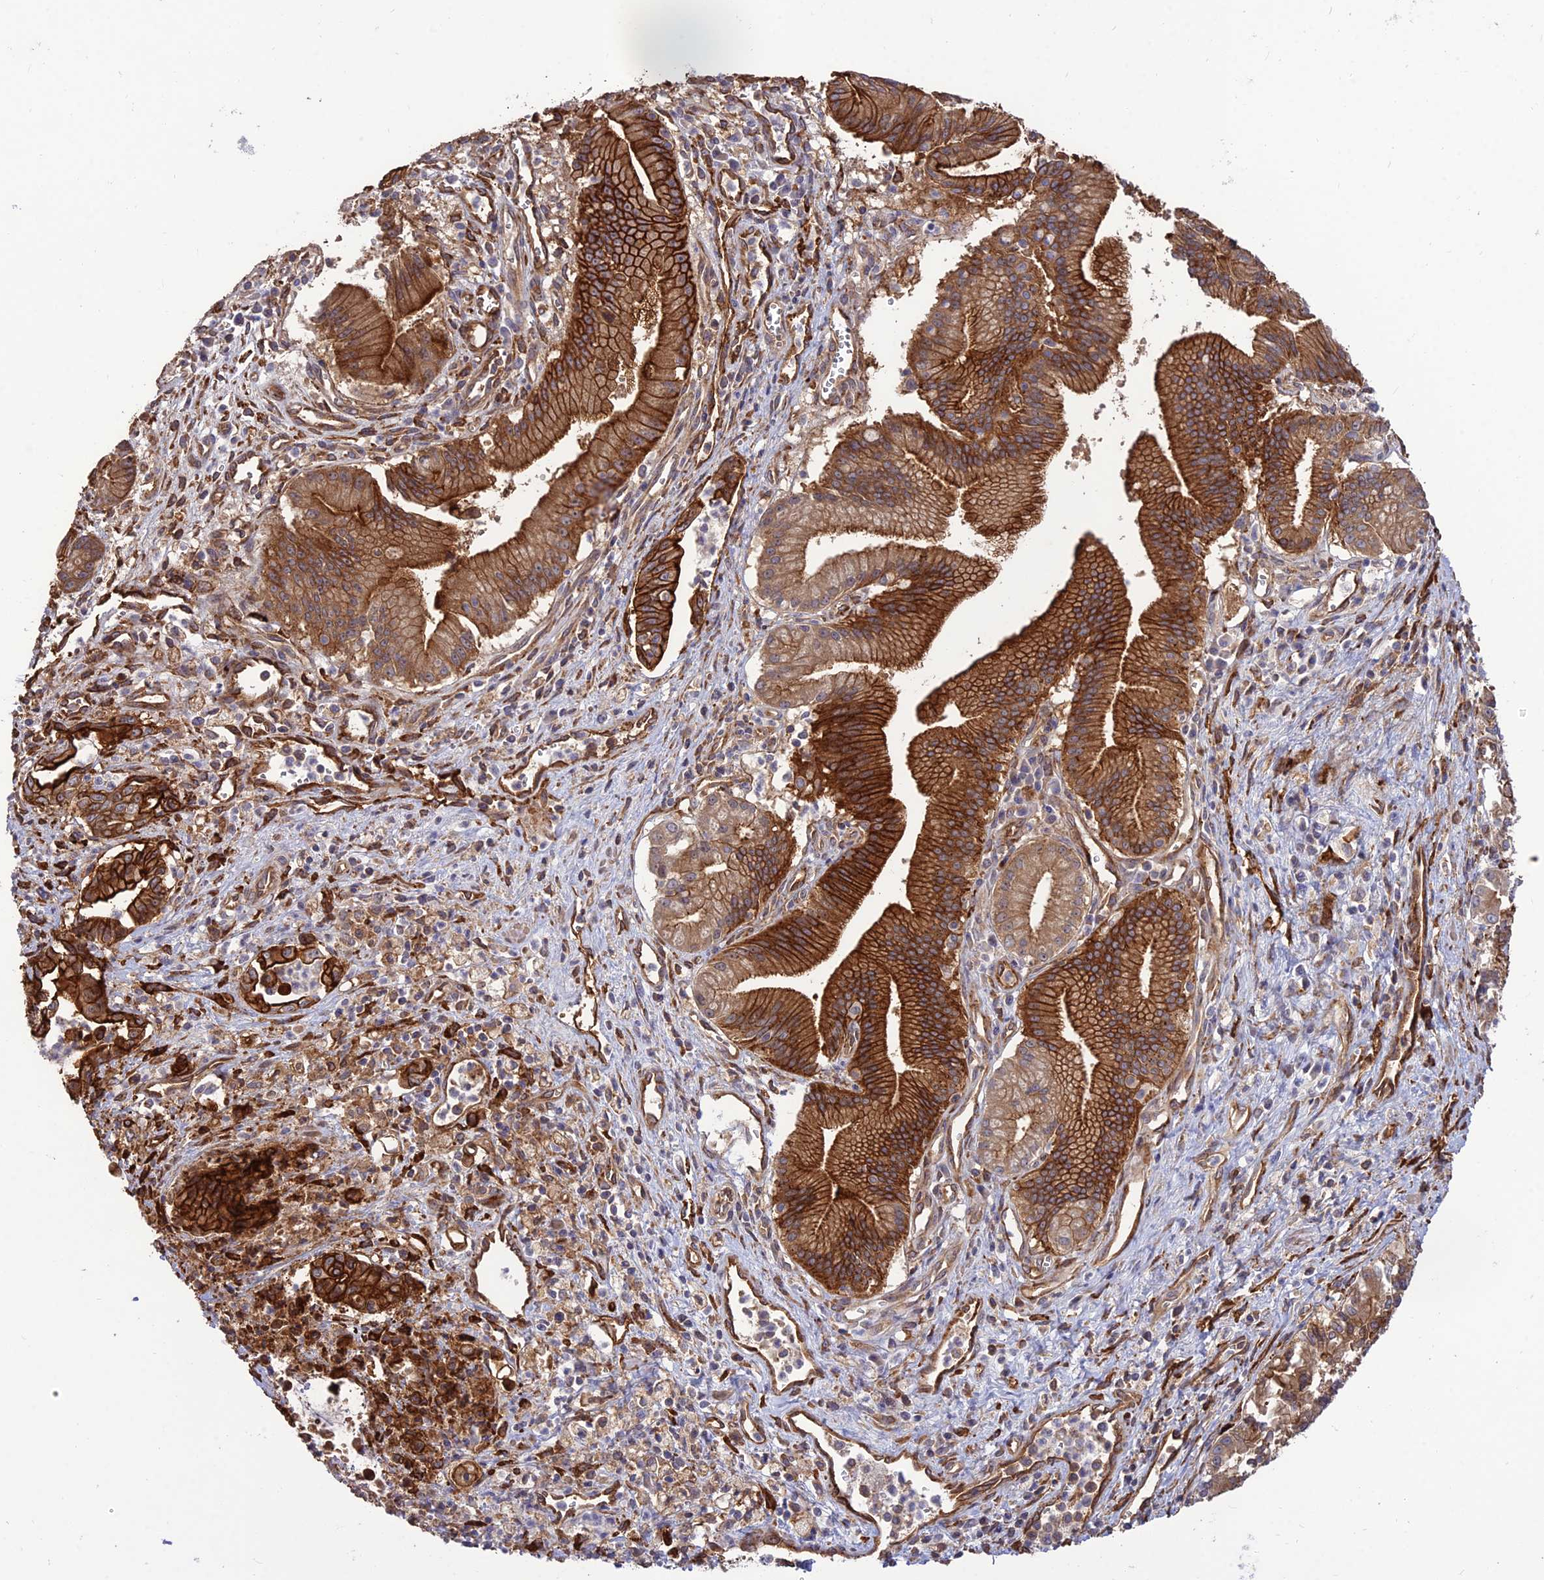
{"staining": {"intensity": "strong", "quantity": ">75%", "location": "cytoplasmic/membranous"}, "tissue": "pancreatic cancer", "cell_type": "Tumor cells", "image_type": "cancer", "snomed": [{"axis": "morphology", "description": "Adenocarcinoma, NOS"}, {"axis": "topography", "description": "Pancreas"}], "caption": "Immunohistochemical staining of adenocarcinoma (pancreatic) demonstrates high levels of strong cytoplasmic/membranous positivity in about >75% of tumor cells.", "gene": "CRTAP", "patient": {"sex": "male", "age": 78}}